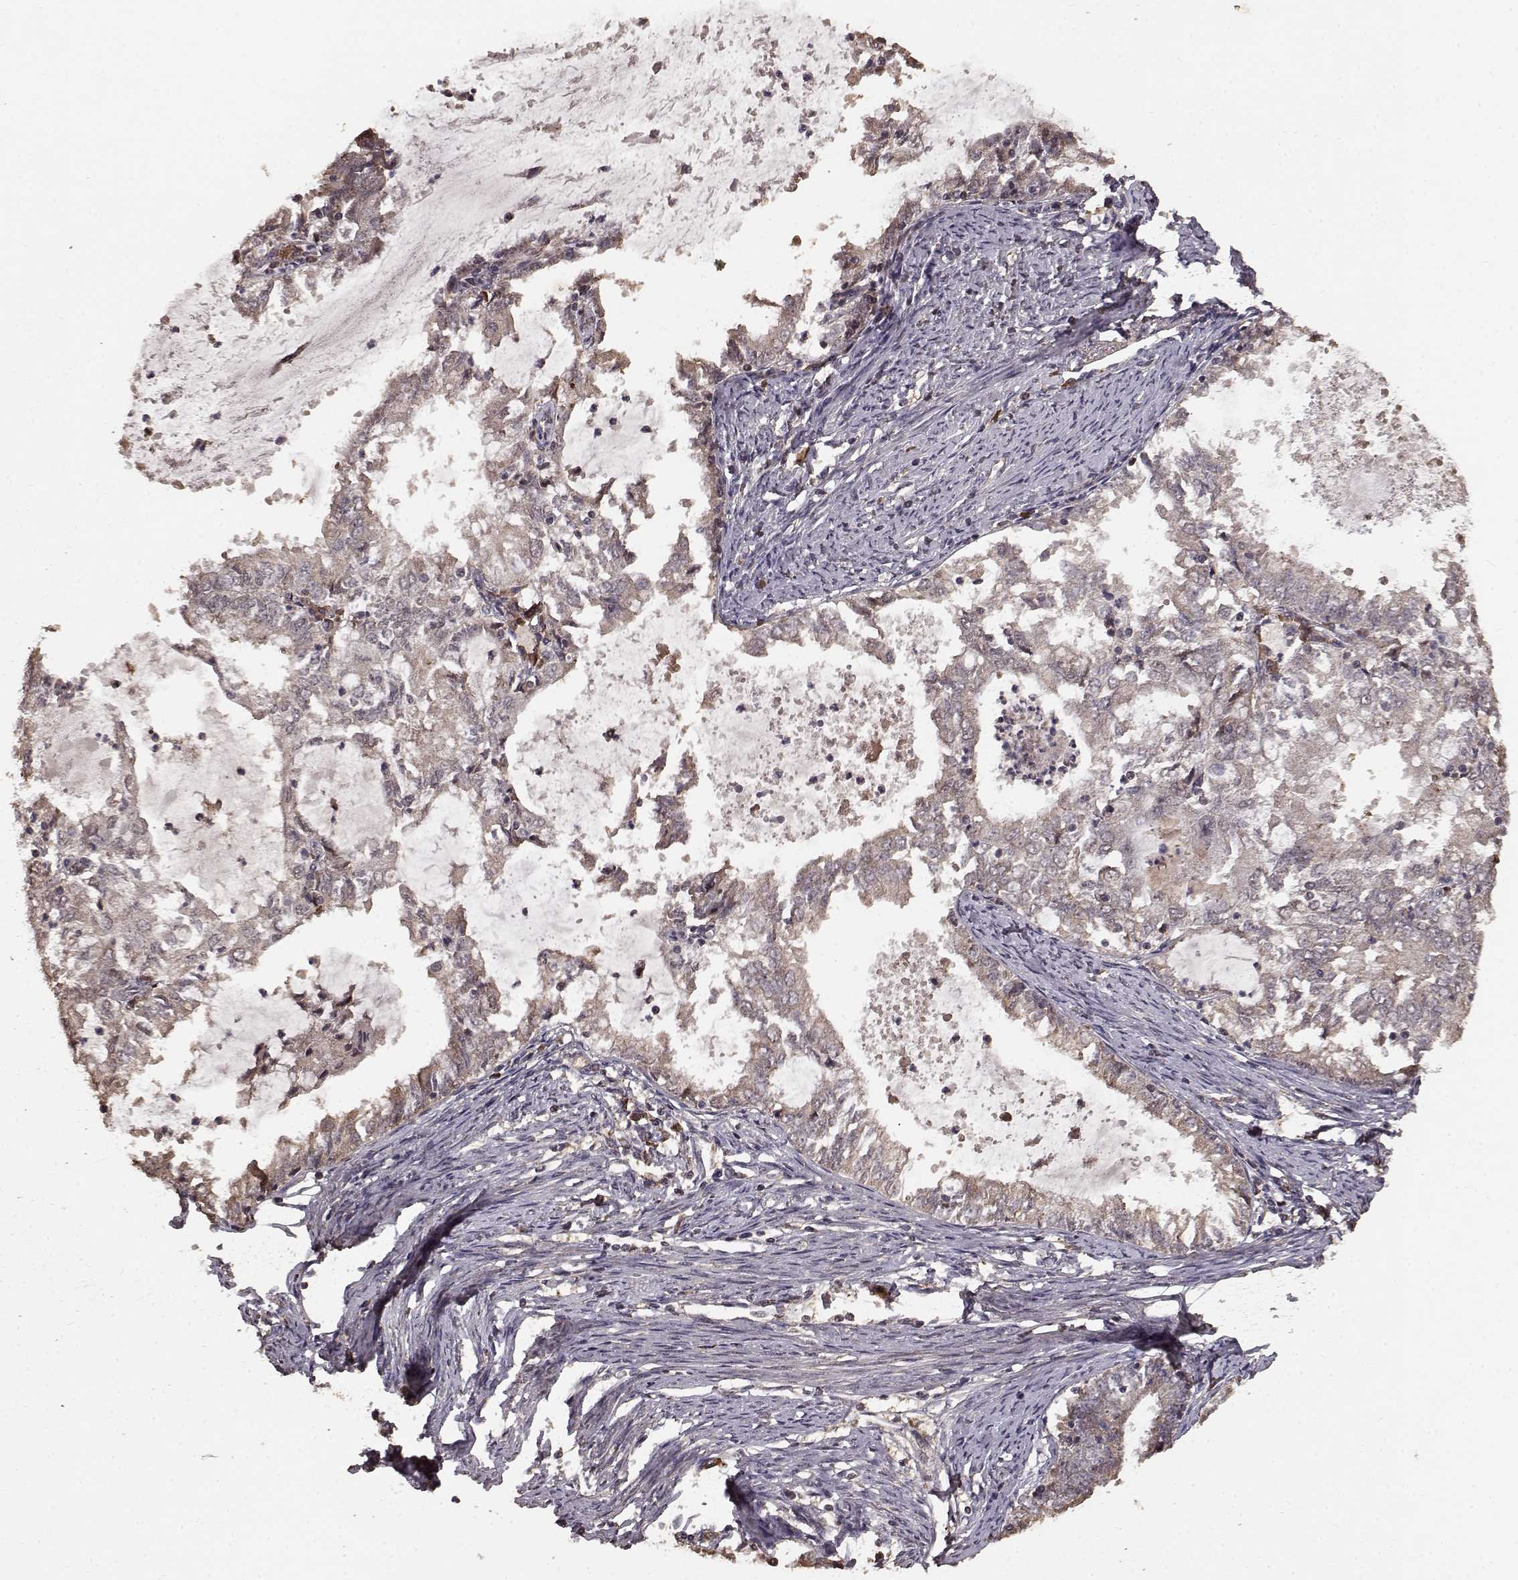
{"staining": {"intensity": "weak", "quantity": ">75%", "location": "cytoplasmic/membranous"}, "tissue": "endometrial cancer", "cell_type": "Tumor cells", "image_type": "cancer", "snomed": [{"axis": "morphology", "description": "Adenocarcinoma, NOS"}, {"axis": "topography", "description": "Endometrium"}], "caption": "Endometrial cancer (adenocarcinoma) stained with DAB (3,3'-diaminobenzidine) IHC demonstrates low levels of weak cytoplasmic/membranous positivity in about >75% of tumor cells.", "gene": "USP15", "patient": {"sex": "female", "age": 57}}